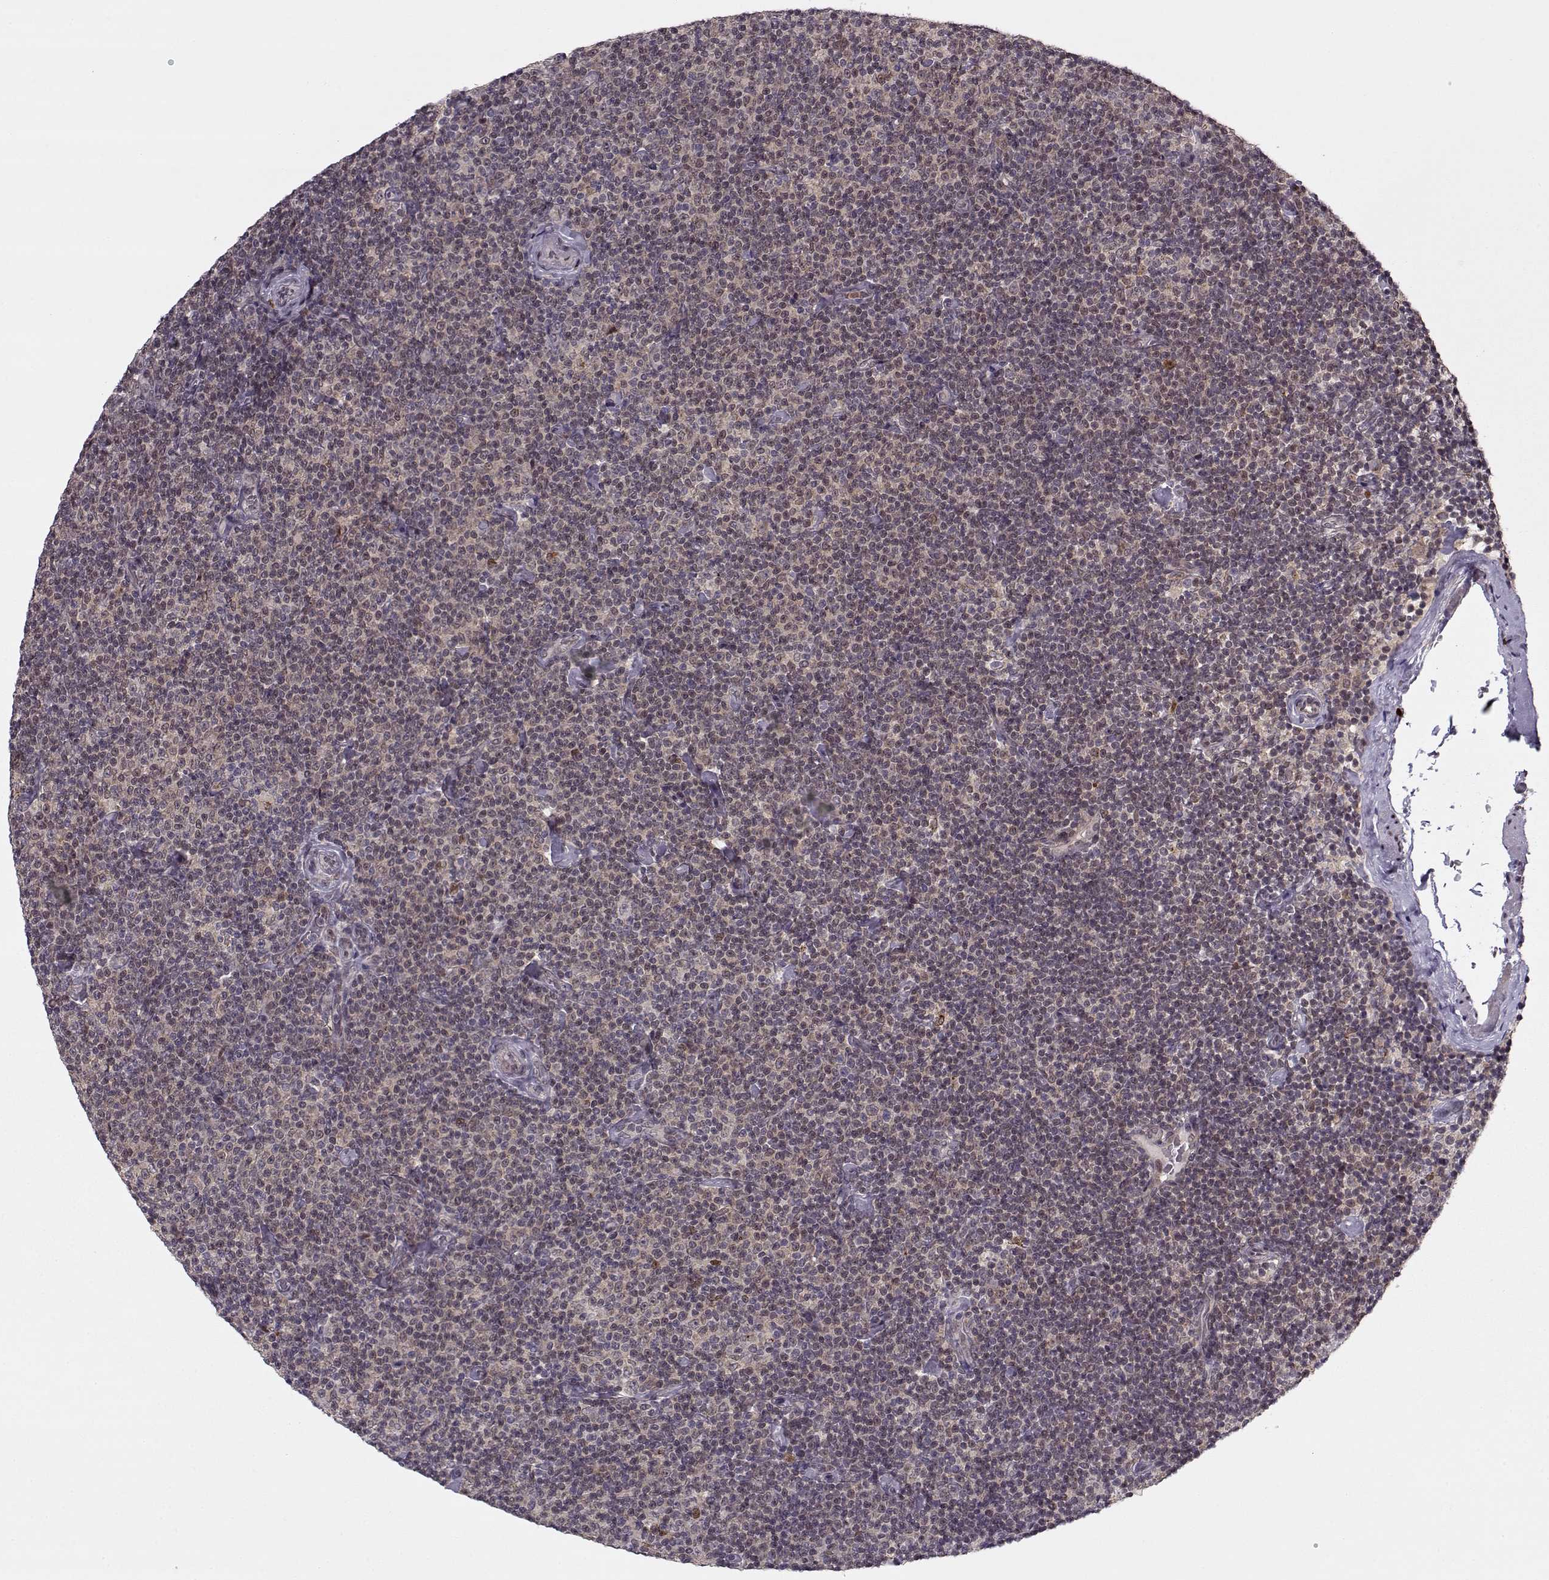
{"staining": {"intensity": "negative", "quantity": "none", "location": "none"}, "tissue": "lymphoma", "cell_type": "Tumor cells", "image_type": "cancer", "snomed": [{"axis": "morphology", "description": "Malignant lymphoma, non-Hodgkin's type, Low grade"}, {"axis": "topography", "description": "Lymph node"}], "caption": "Immunohistochemistry photomicrograph of human low-grade malignant lymphoma, non-Hodgkin's type stained for a protein (brown), which displays no staining in tumor cells.", "gene": "DENND4B", "patient": {"sex": "male", "age": 81}}